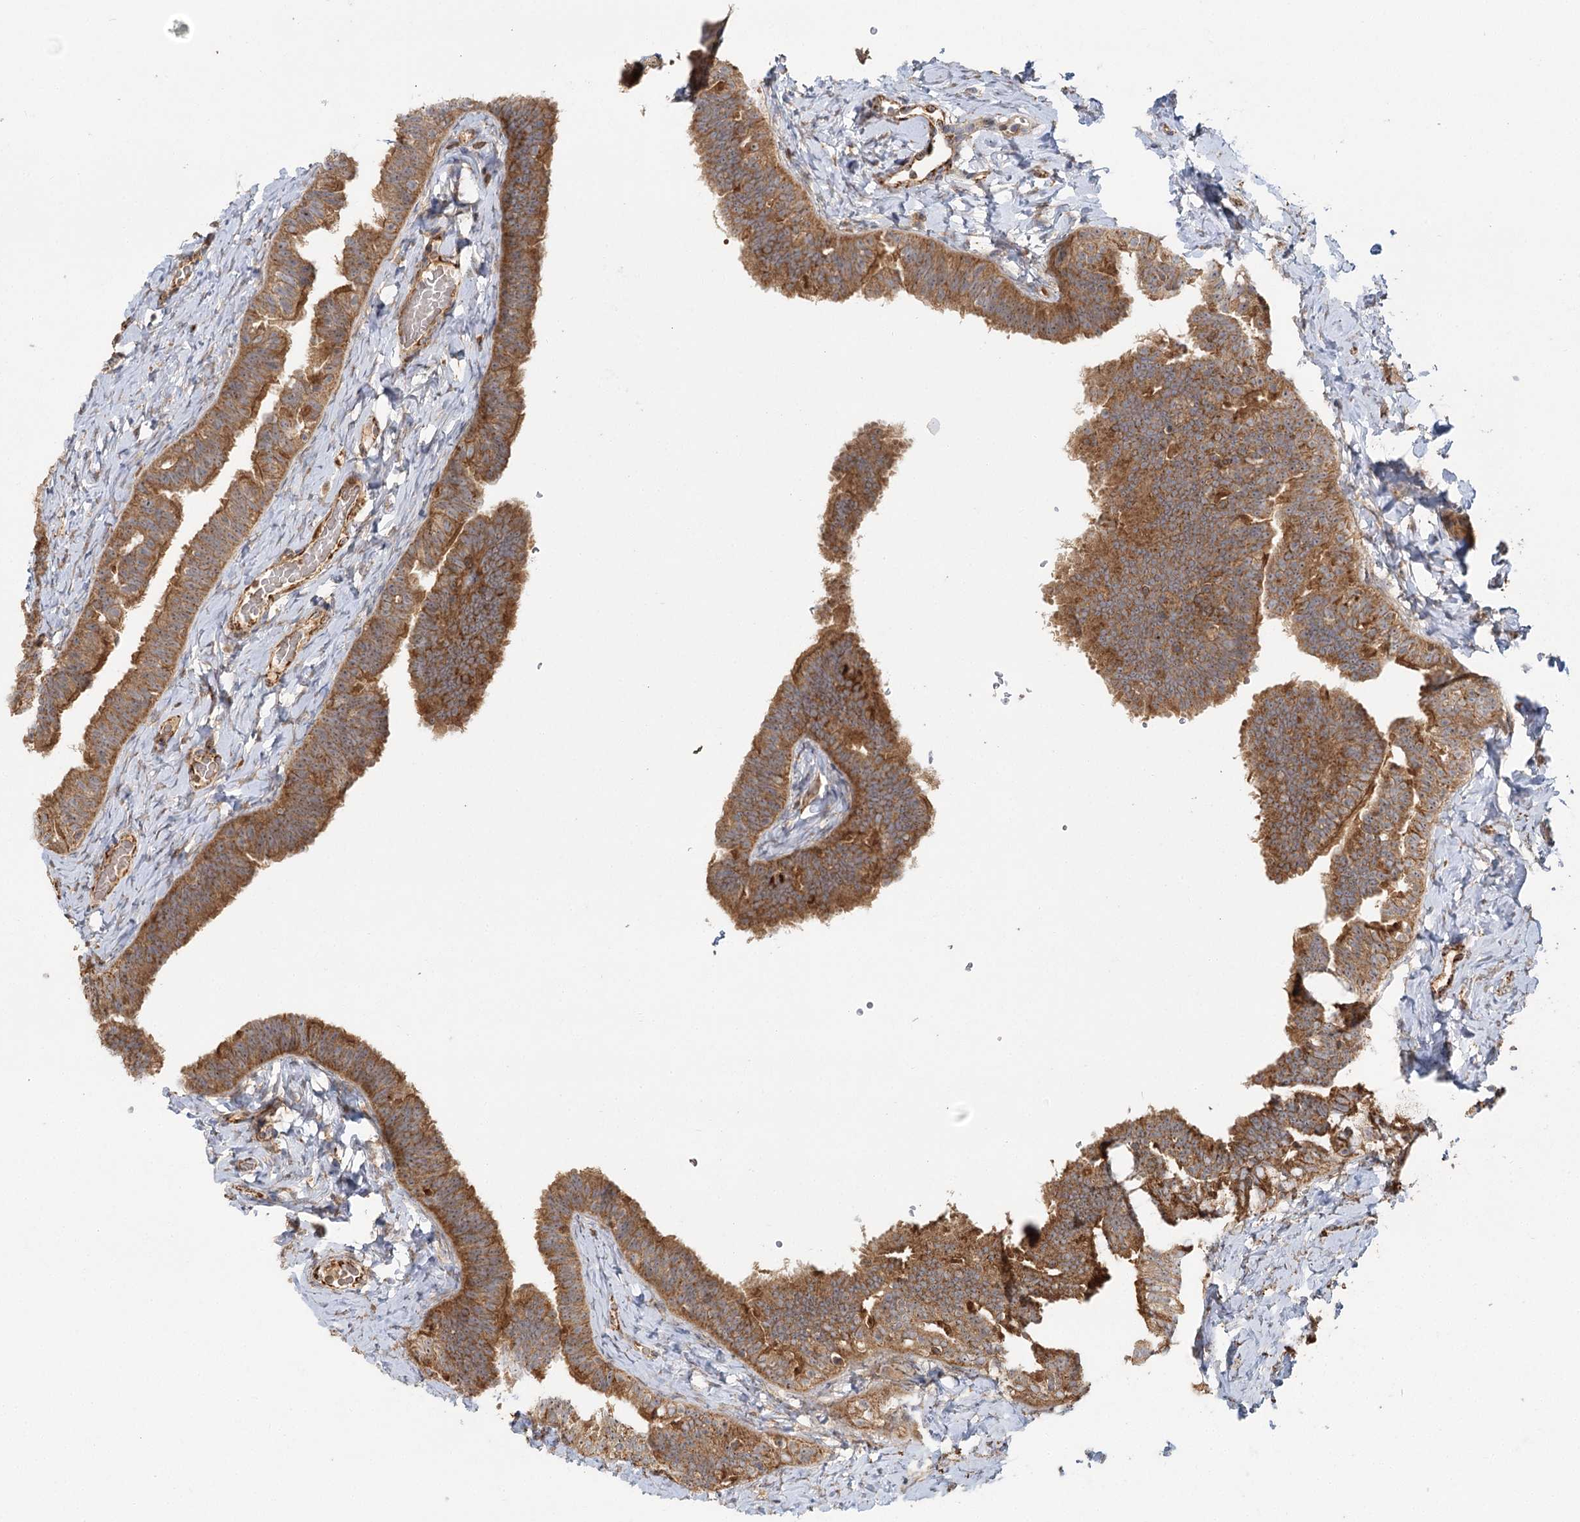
{"staining": {"intensity": "moderate", "quantity": ">75%", "location": "cytoplasmic/membranous,nuclear"}, "tissue": "fallopian tube", "cell_type": "Glandular cells", "image_type": "normal", "snomed": [{"axis": "morphology", "description": "Normal tissue, NOS"}, {"axis": "topography", "description": "Fallopian tube"}], "caption": "This micrograph reveals immunohistochemistry staining of normal human fallopian tube, with medium moderate cytoplasmic/membranous,nuclear positivity in about >75% of glandular cells.", "gene": "ENSG00000273217", "patient": {"sex": "female", "age": 39}}